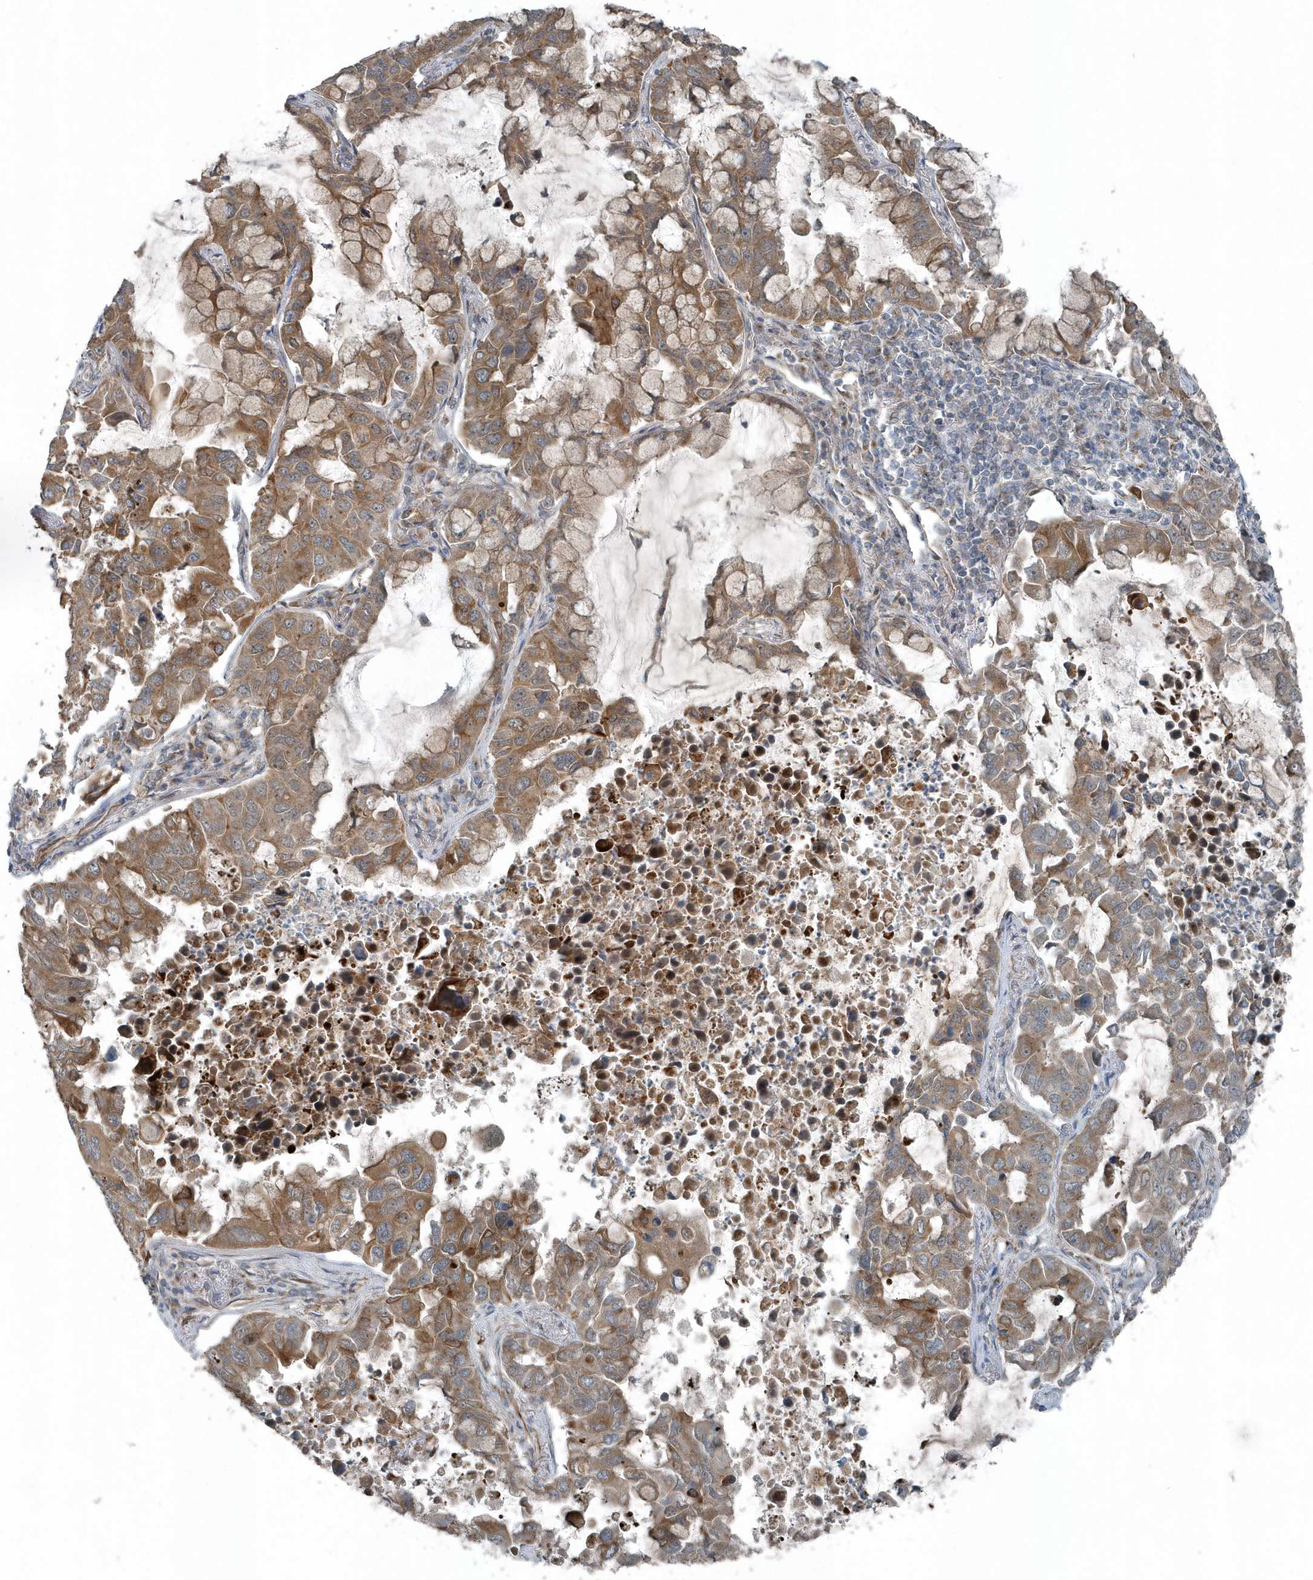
{"staining": {"intensity": "moderate", "quantity": ">75%", "location": "cytoplasmic/membranous"}, "tissue": "lung cancer", "cell_type": "Tumor cells", "image_type": "cancer", "snomed": [{"axis": "morphology", "description": "Adenocarcinoma, NOS"}, {"axis": "topography", "description": "Lung"}], "caption": "Immunohistochemical staining of human lung cancer reveals medium levels of moderate cytoplasmic/membranous positivity in about >75% of tumor cells.", "gene": "GCC2", "patient": {"sex": "male", "age": 64}}